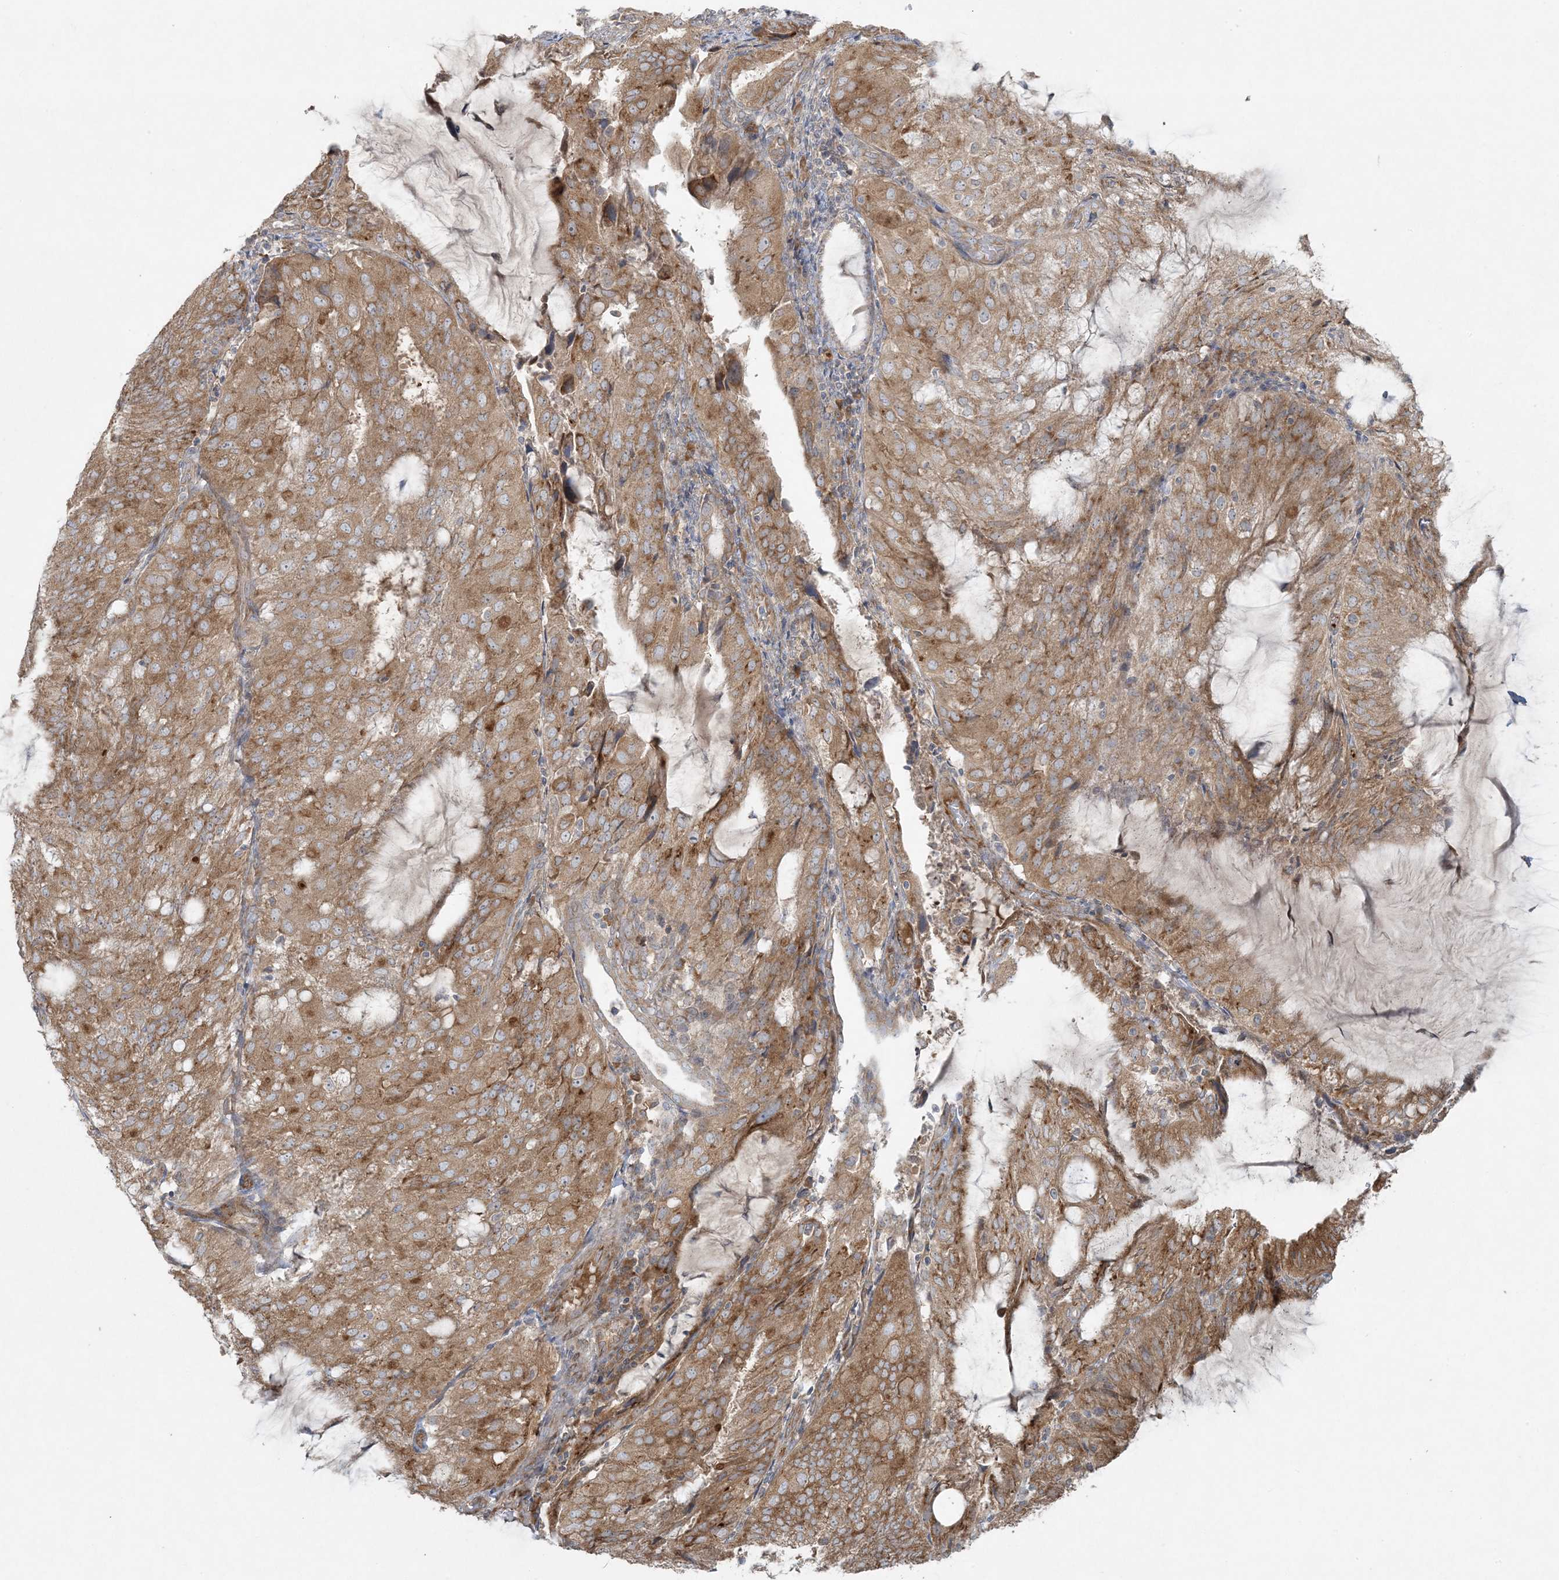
{"staining": {"intensity": "moderate", "quantity": ">75%", "location": "cytoplasmic/membranous"}, "tissue": "endometrial cancer", "cell_type": "Tumor cells", "image_type": "cancer", "snomed": [{"axis": "morphology", "description": "Adenocarcinoma, NOS"}, {"axis": "topography", "description": "Endometrium"}], "caption": "Protein analysis of endometrial adenocarcinoma tissue exhibits moderate cytoplasmic/membranous expression in approximately >75% of tumor cells. (Stains: DAB in brown, nuclei in blue, Microscopy: brightfield microscopy at high magnification).", "gene": "ZNF263", "patient": {"sex": "female", "age": 81}}